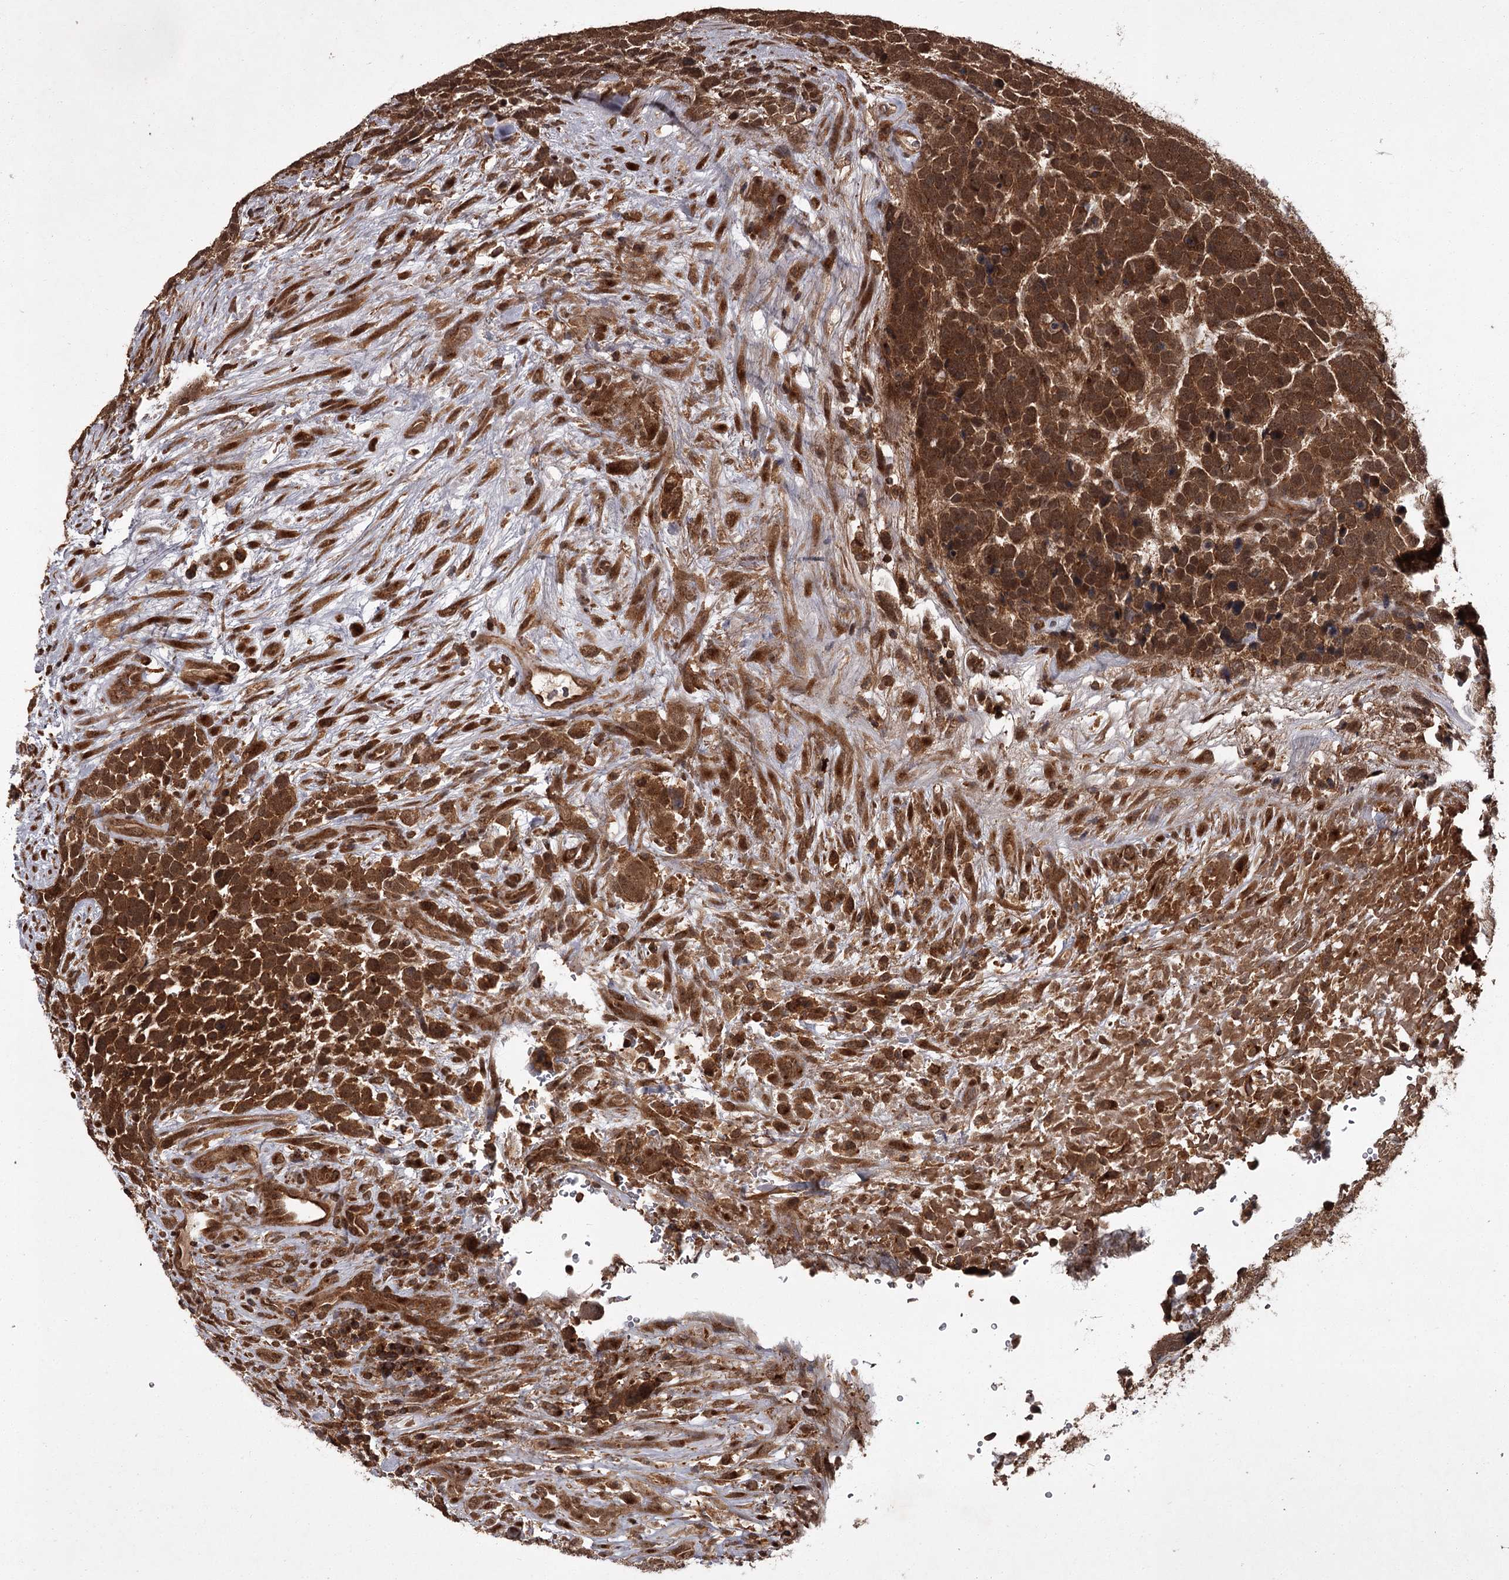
{"staining": {"intensity": "strong", "quantity": ">75%", "location": "cytoplasmic/membranous,nuclear"}, "tissue": "urothelial cancer", "cell_type": "Tumor cells", "image_type": "cancer", "snomed": [{"axis": "morphology", "description": "Urothelial carcinoma, High grade"}, {"axis": "topography", "description": "Urinary bladder"}], "caption": "Immunohistochemical staining of high-grade urothelial carcinoma exhibits high levels of strong cytoplasmic/membranous and nuclear protein expression in about >75% of tumor cells.", "gene": "TBC1D23", "patient": {"sex": "female", "age": 82}}